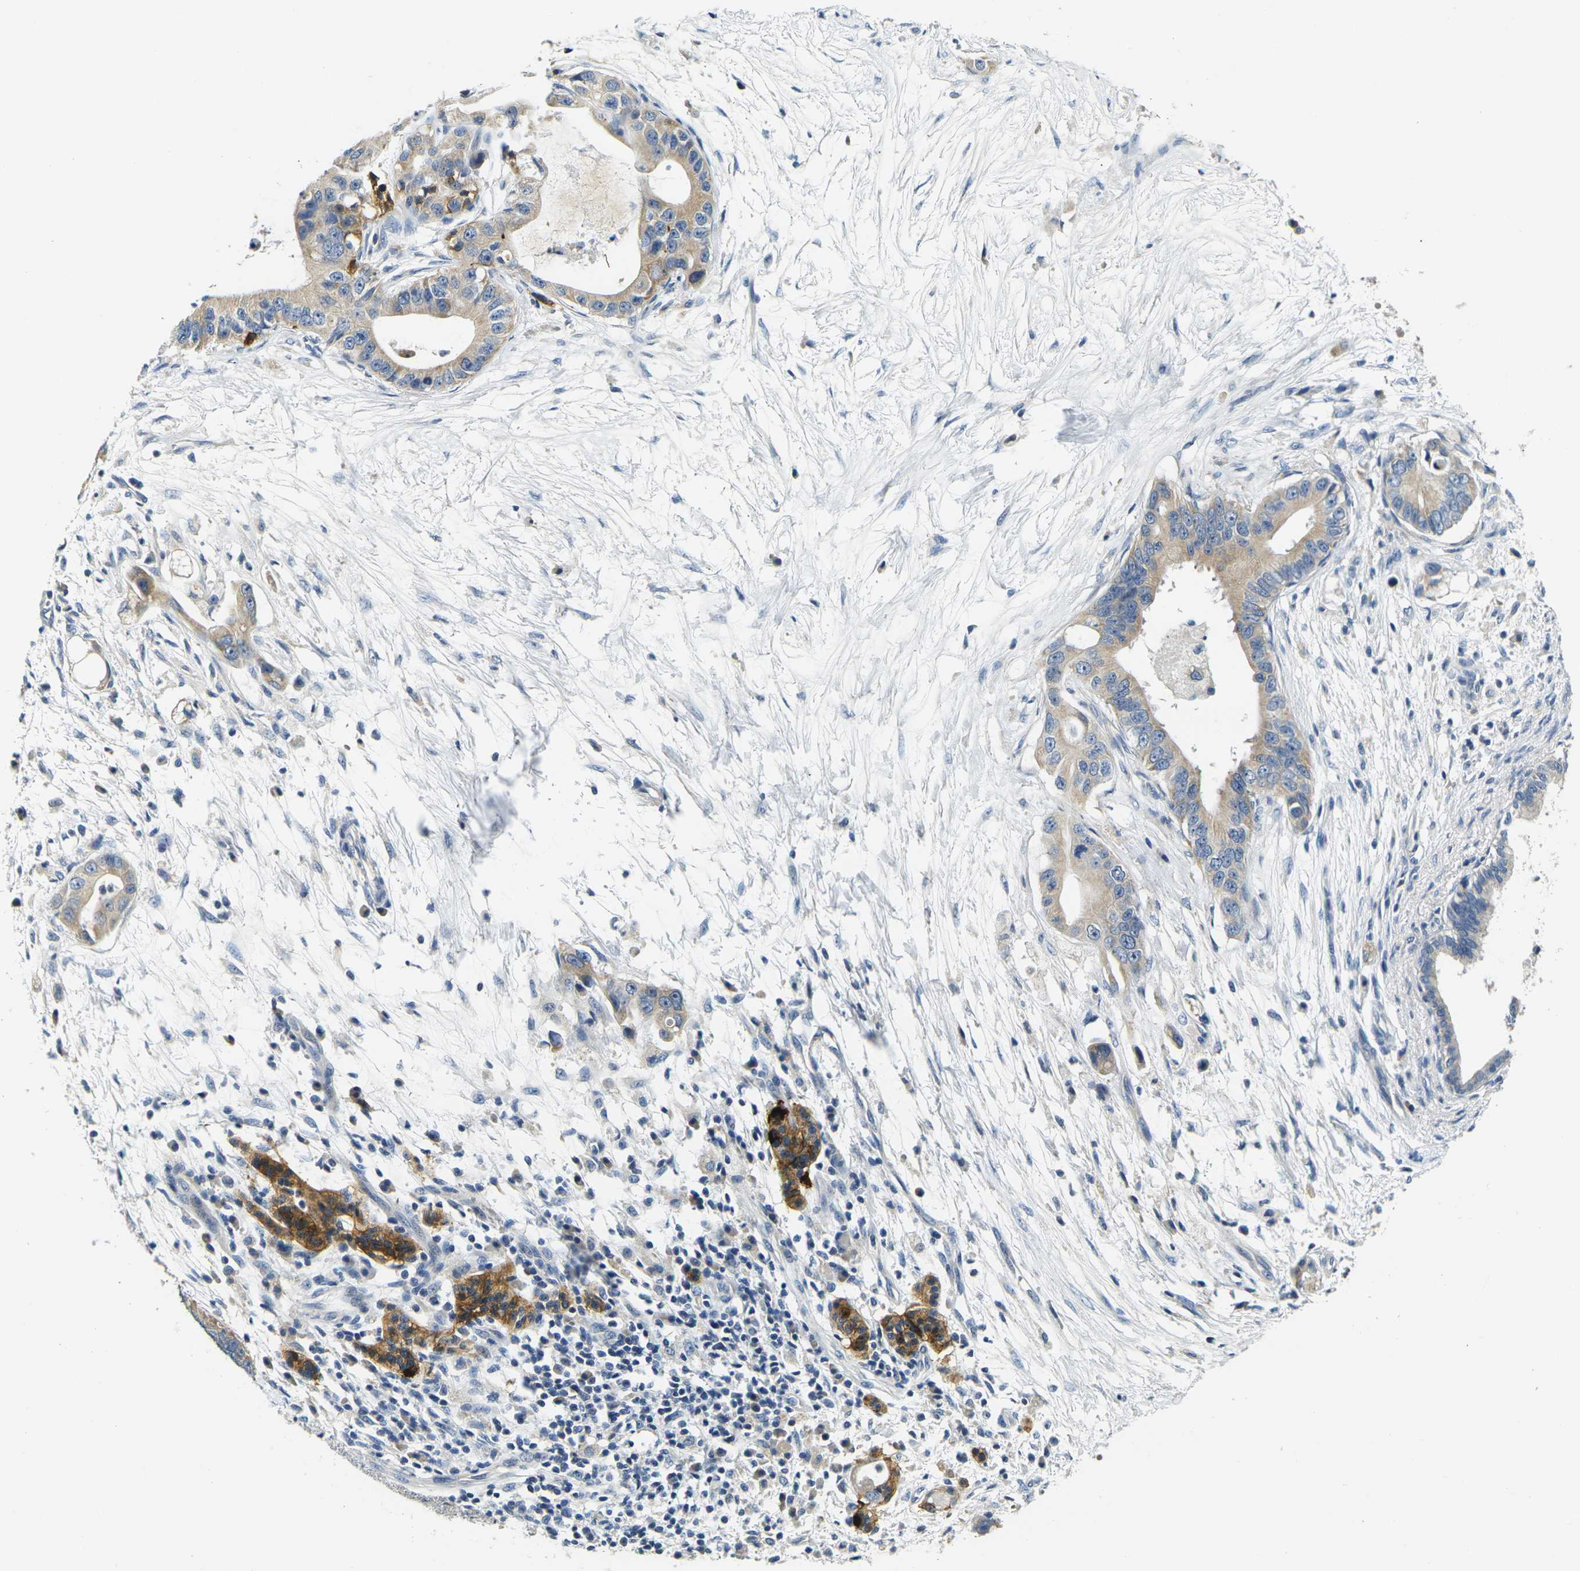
{"staining": {"intensity": "weak", "quantity": ">75%", "location": "cytoplasmic/membranous"}, "tissue": "pancreatic cancer", "cell_type": "Tumor cells", "image_type": "cancer", "snomed": [{"axis": "morphology", "description": "Adenocarcinoma, NOS"}, {"axis": "topography", "description": "Pancreas"}], "caption": "This is a micrograph of IHC staining of pancreatic adenocarcinoma, which shows weak positivity in the cytoplasmic/membranous of tumor cells.", "gene": "SHISAL2B", "patient": {"sex": "male", "age": 77}}